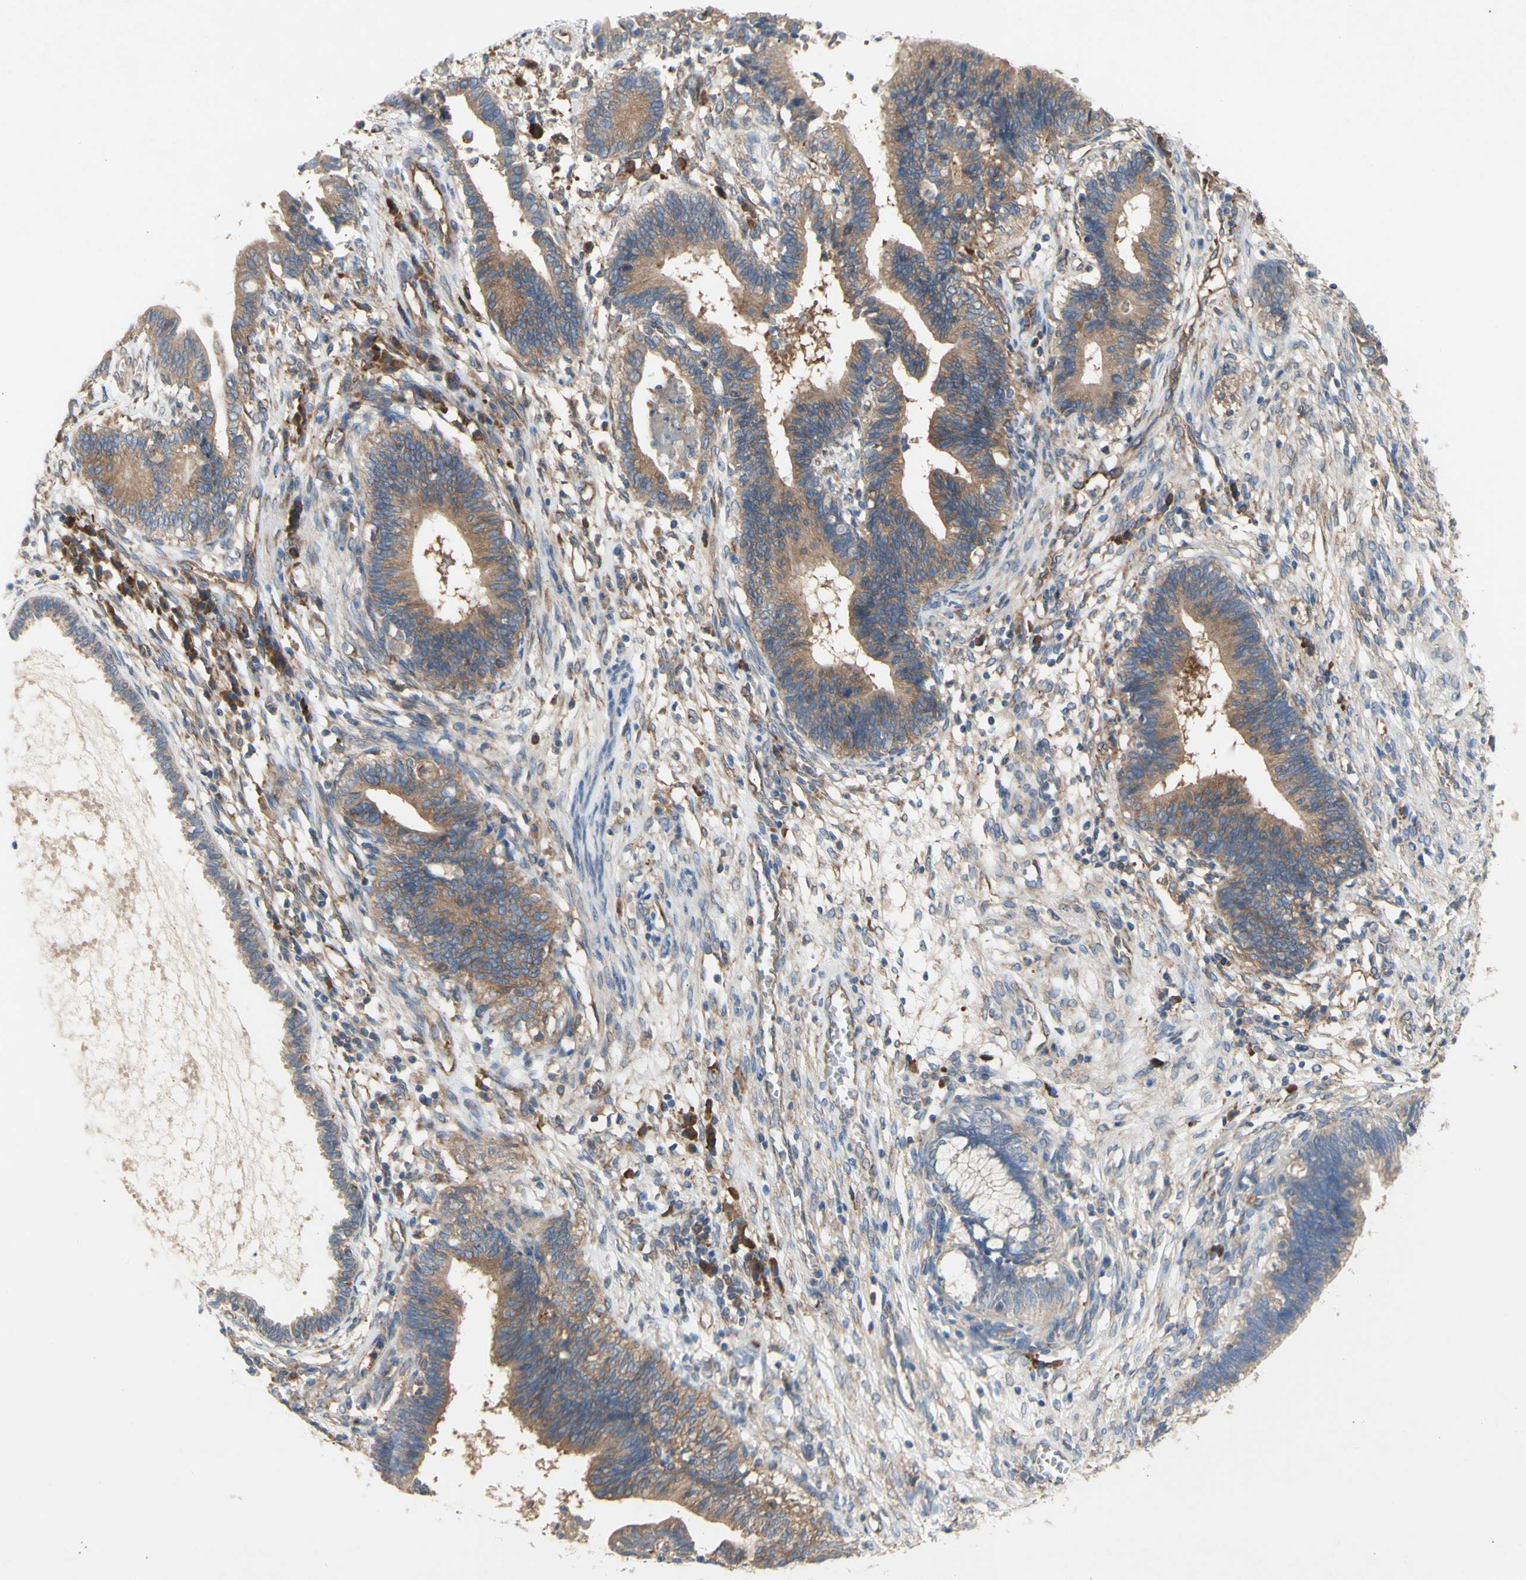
{"staining": {"intensity": "moderate", "quantity": ">75%", "location": "cytoplasmic/membranous"}, "tissue": "cervical cancer", "cell_type": "Tumor cells", "image_type": "cancer", "snomed": [{"axis": "morphology", "description": "Adenocarcinoma, NOS"}, {"axis": "topography", "description": "Cervix"}], "caption": "The histopathology image demonstrates a brown stain indicating the presence of a protein in the cytoplasmic/membranous of tumor cells in cervical cancer (adenocarcinoma). (DAB IHC with brightfield microscopy, high magnification).", "gene": "KLC1", "patient": {"sex": "female", "age": 44}}